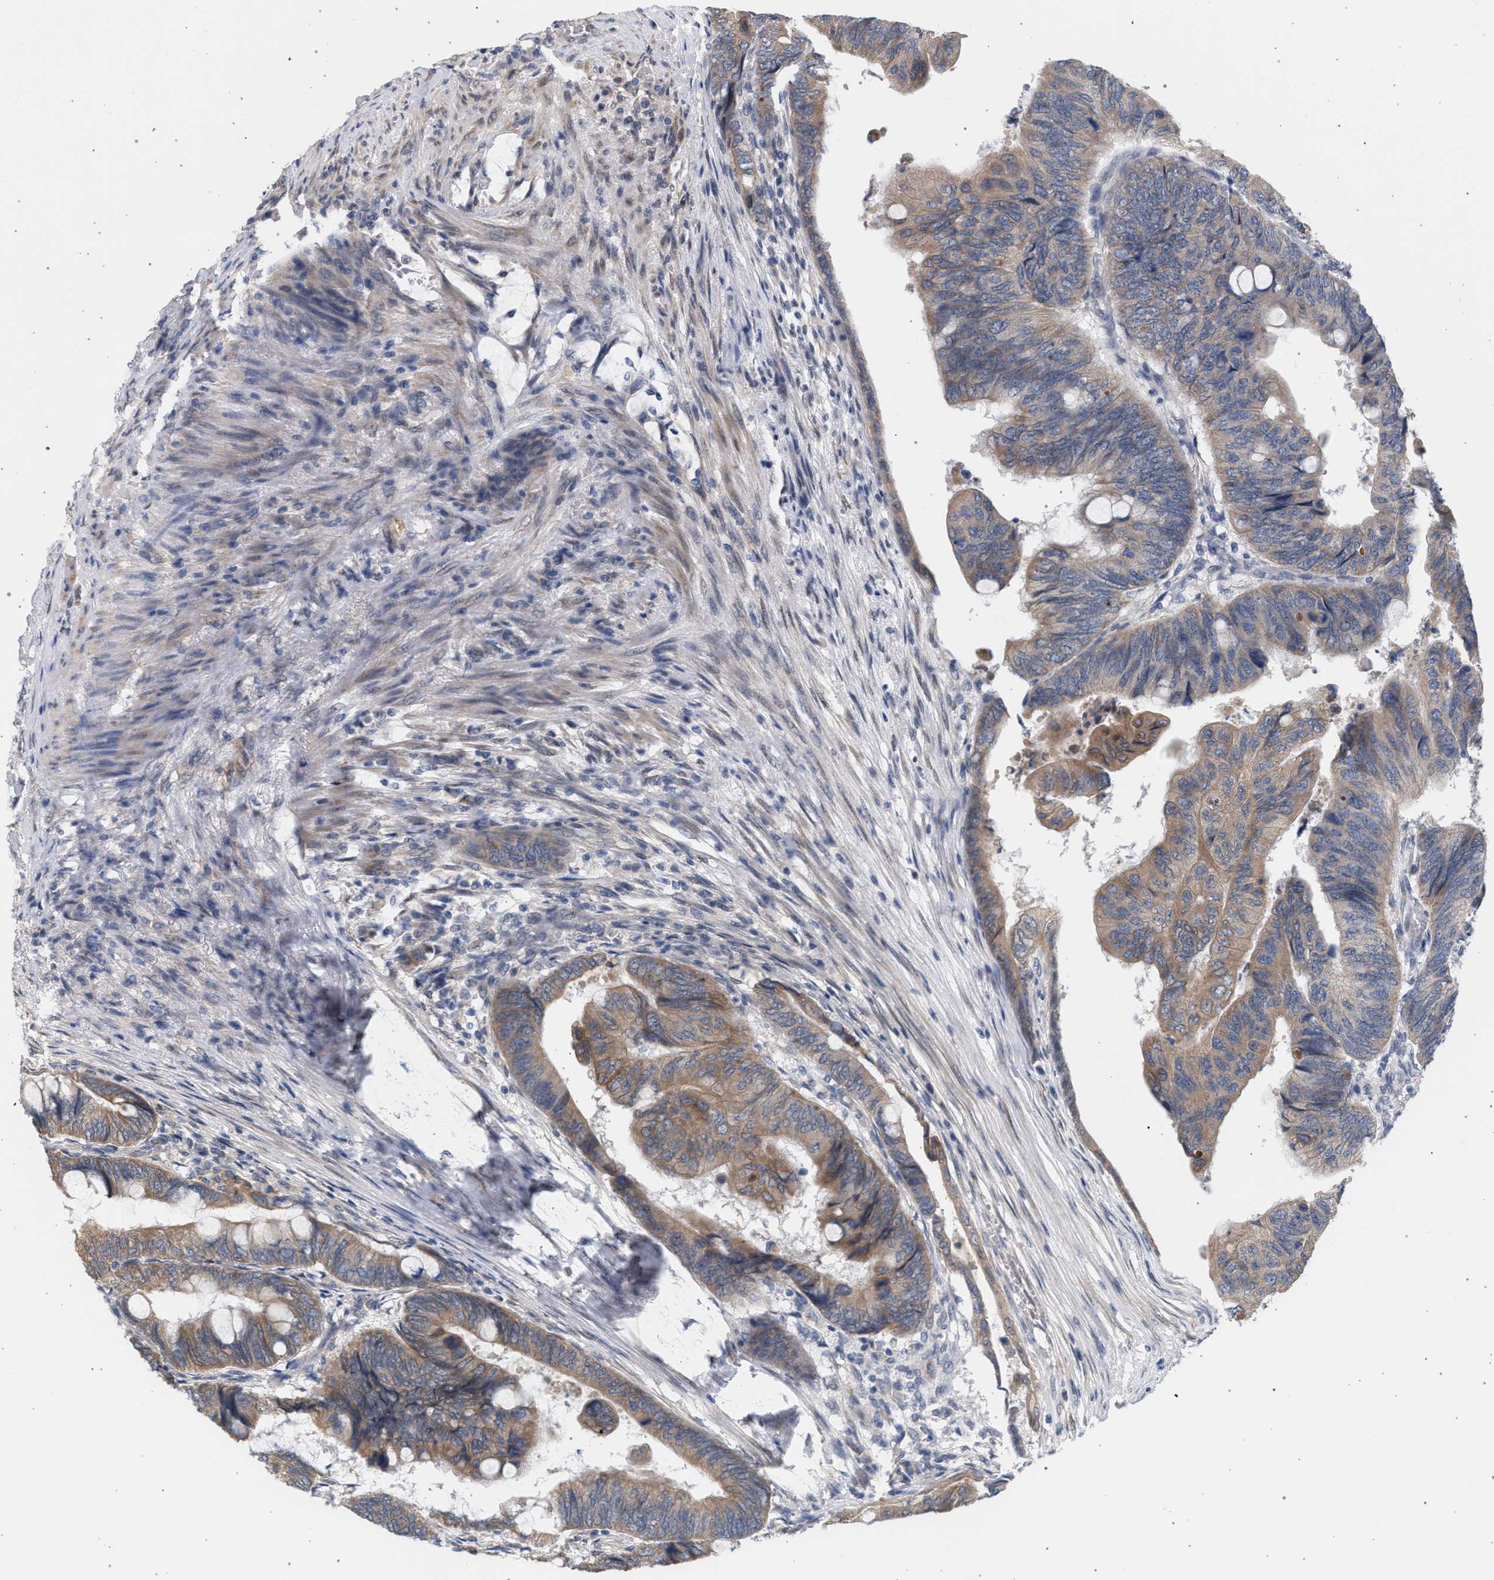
{"staining": {"intensity": "moderate", "quantity": "25%-75%", "location": "cytoplasmic/membranous"}, "tissue": "colorectal cancer", "cell_type": "Tumor cells", "image_type": "cancer", "snomed": [{"axis": "morphology", "description": "Normal tissue, NOS"}, {"axis": "morphology", "description": "Adenocarcinoma, NOS"}, {"axis": "topography", "description": "Rectum"}, {"axis": "topography", "description": "Peripheral nerve tissue"}], "caption": "High-power microscopy captured an immunohistochemistry histopathology image of colorectal cancer, revealing moderate cytoplasmic/membranous staining in approximately 25%-75% of tumor cells.", "gene": "ARPC5L", "patient": {"sex": "male", "age": 92}}